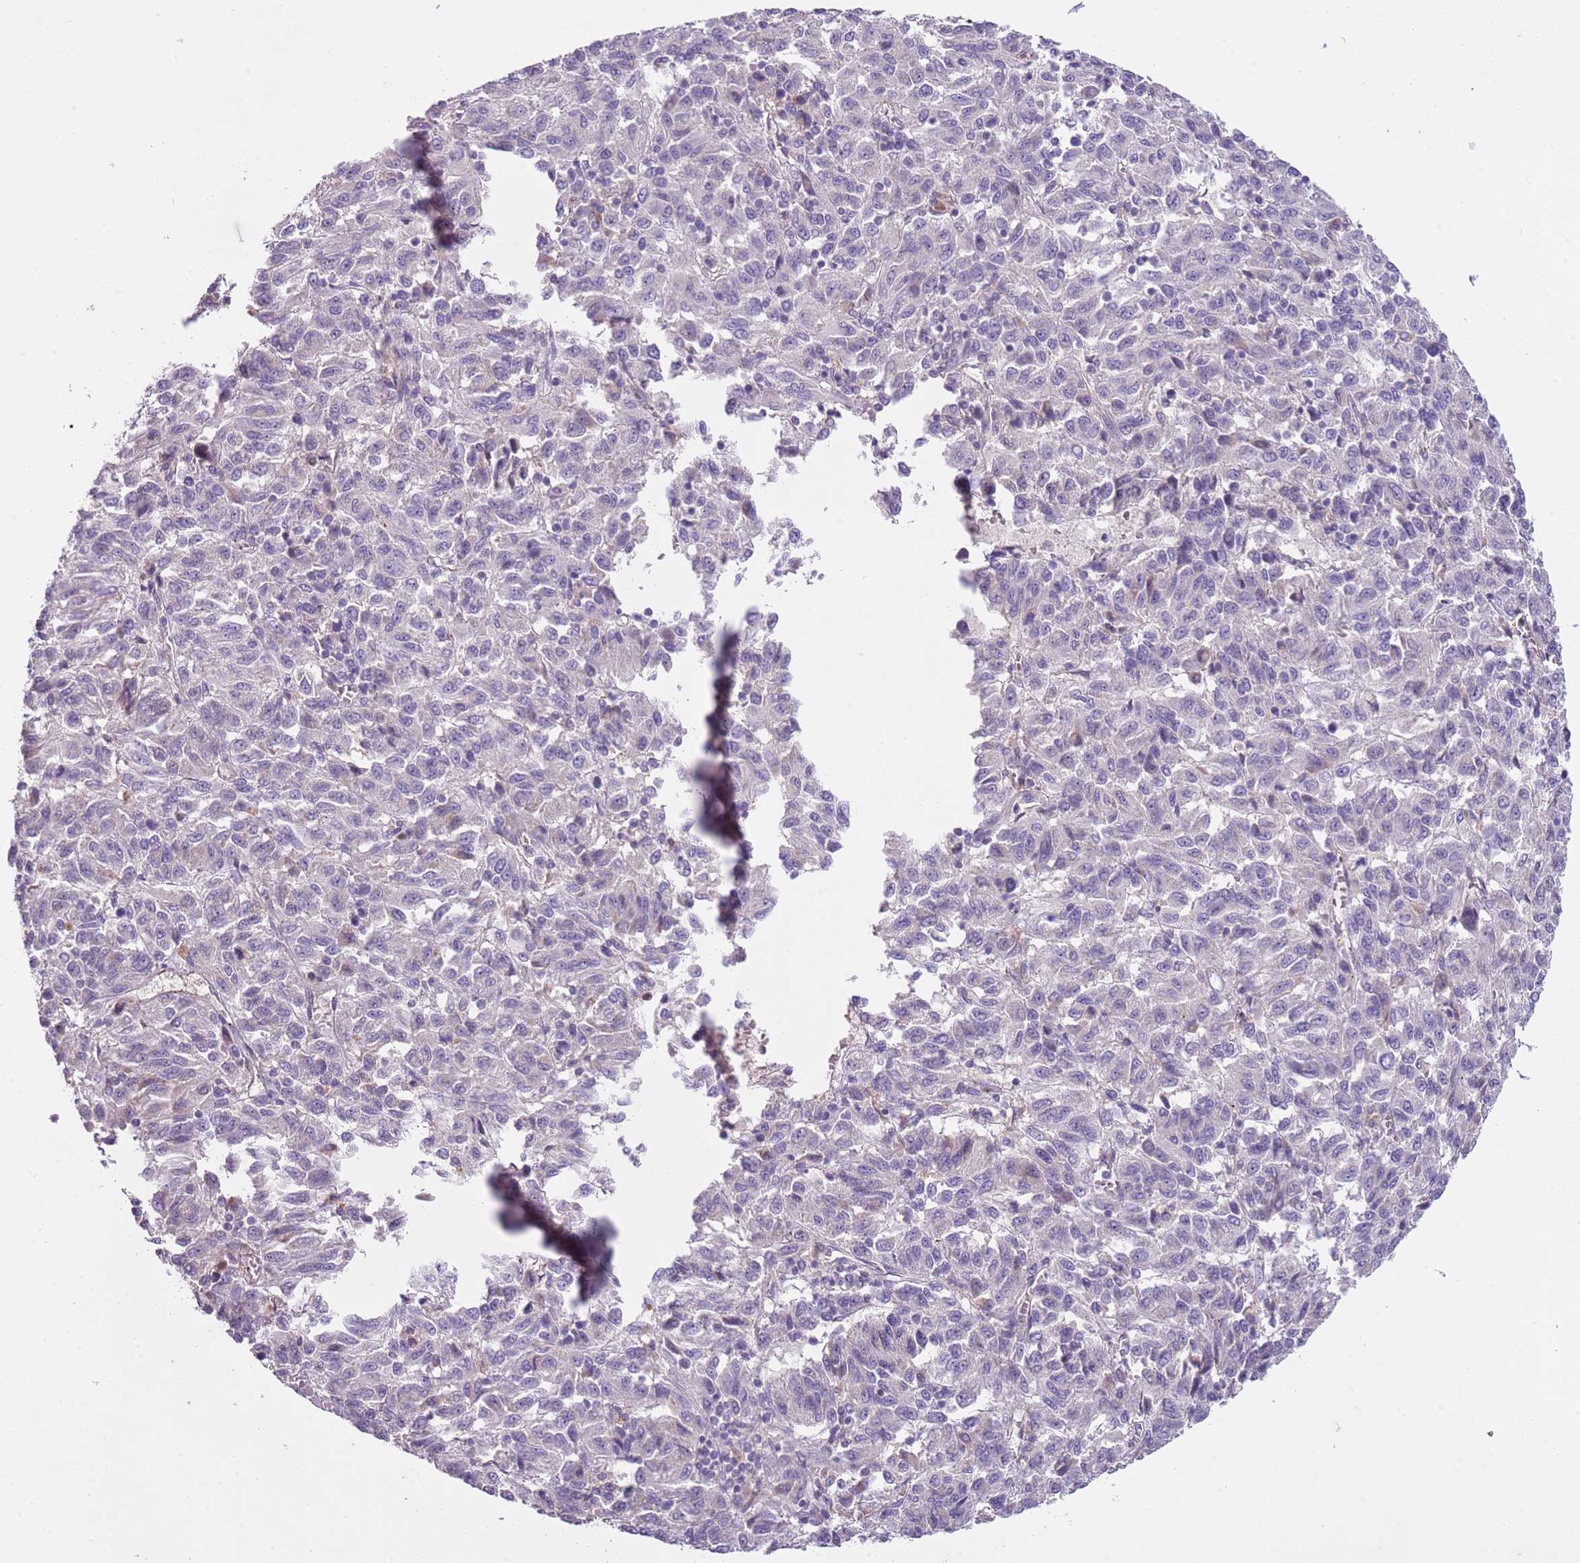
{"staining": {"intensity": "negative", "quantity": "none", "location": "none"}, "tissue": "melanoma", "cell_type": "Tumor cells", "image_type": "cancer", "snomed": [{"axis": "morphology", "description": "Malignant melanoma, Metastatic site"}, {"axis": "topography", "description": "Lung"}], "caption": "High magnification brightfield microscopy of malignant melanoma (metastatic site) stained with DAB (brown) and counterstained with hematoxylin (blue): tumor cells show no significant positivity.", "gene": "HES3", "patient": {"sex": "male", "age": 64}}